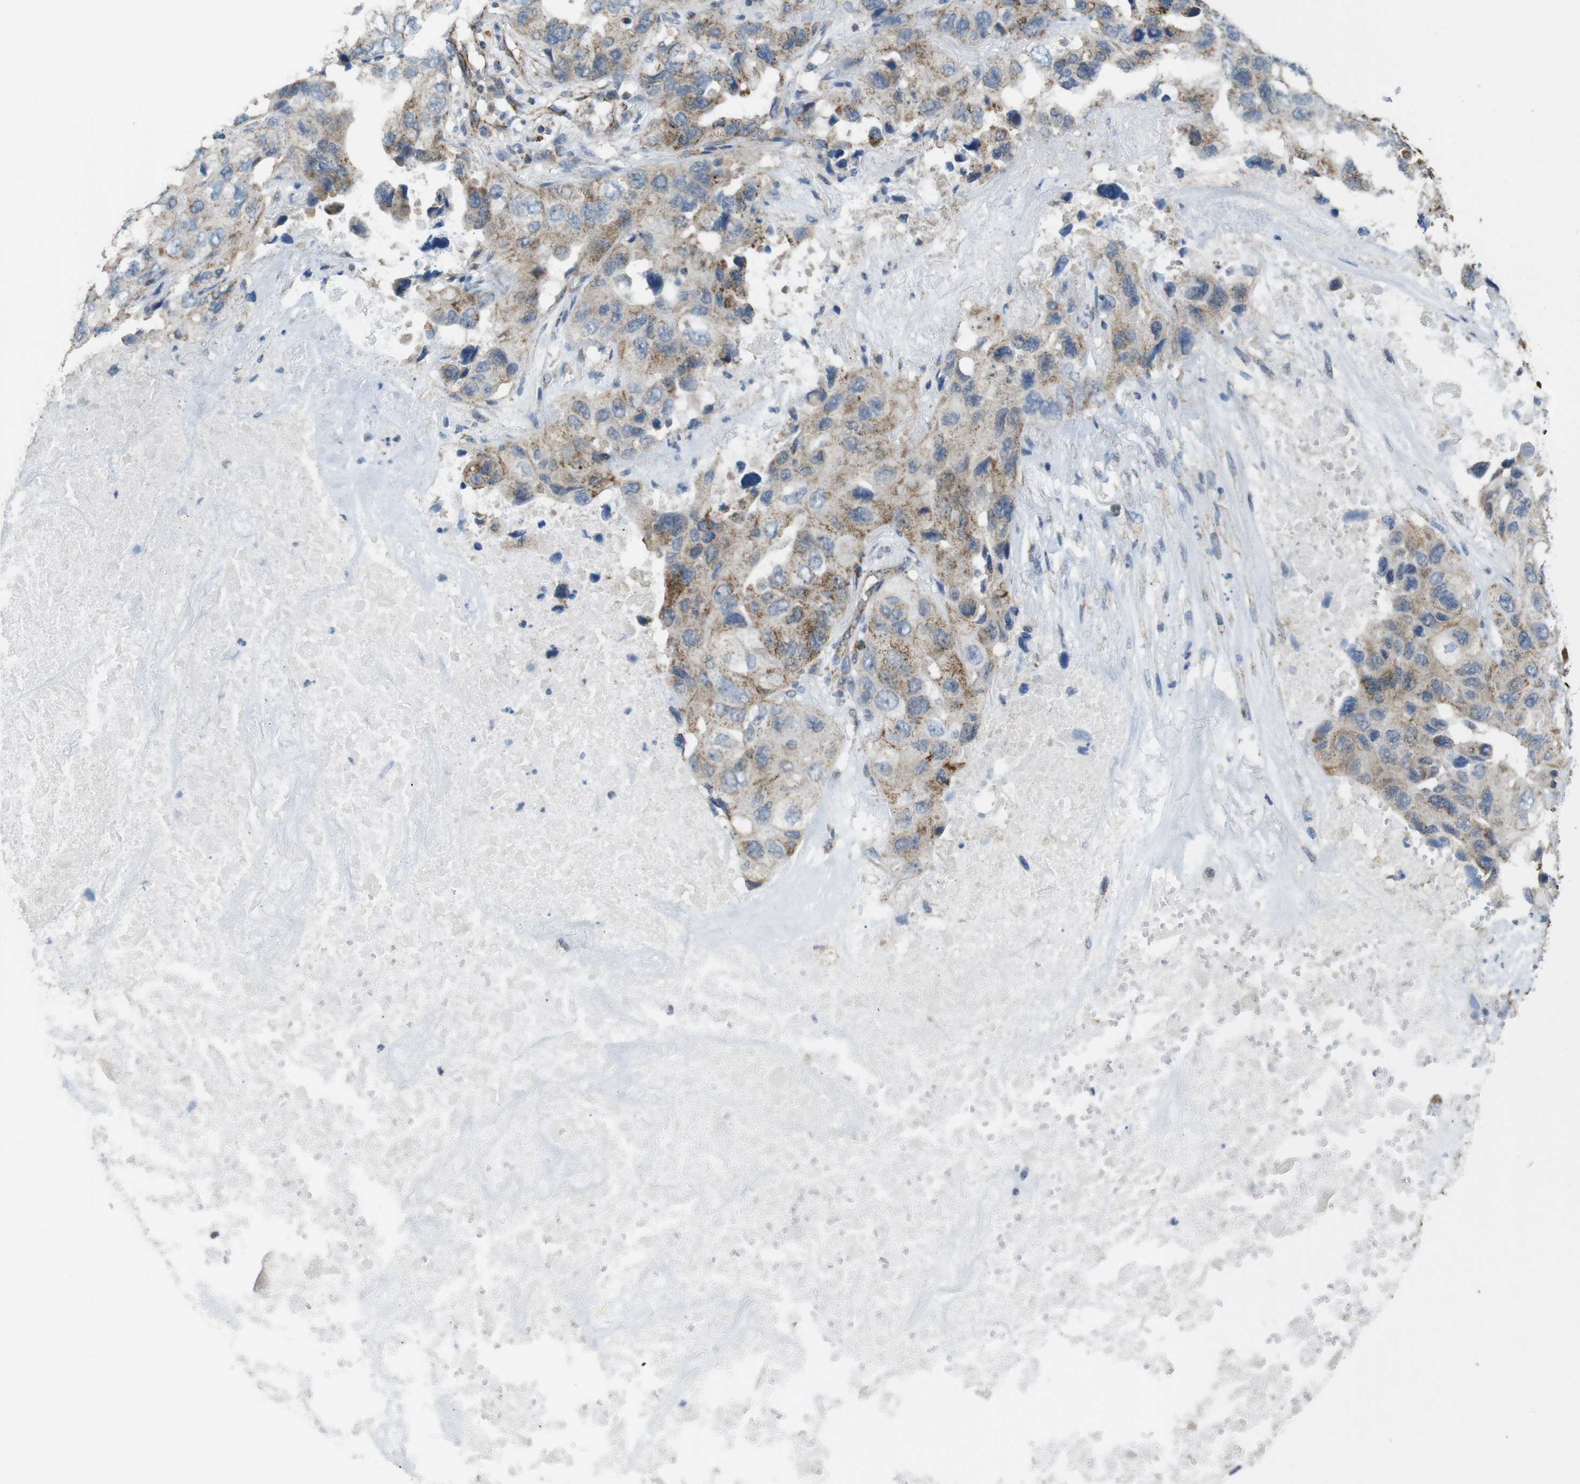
{"staining": {"intensity": "moderate", "quantity": ">75%", "location": "cytoplasmic/membranous"}, "tissue": "lung cancer", "cell_type": "Tumor cells", "image_type": "cancer", "snomed": [{"axis": "morphology", "description": "Squamous cell carcinoma, NOS"}, {"axis": "topography", "description": "Lung"}], "caption": "Approximately >75% of tumor cells in human squamous cell carcinoma (lung) reveal moderate cytoplasmic/membranous protein expression as visualized by brown immunohistochemical staining.", "gene": "CALHM2", "patient": {"sex": "female", "age": 73}}